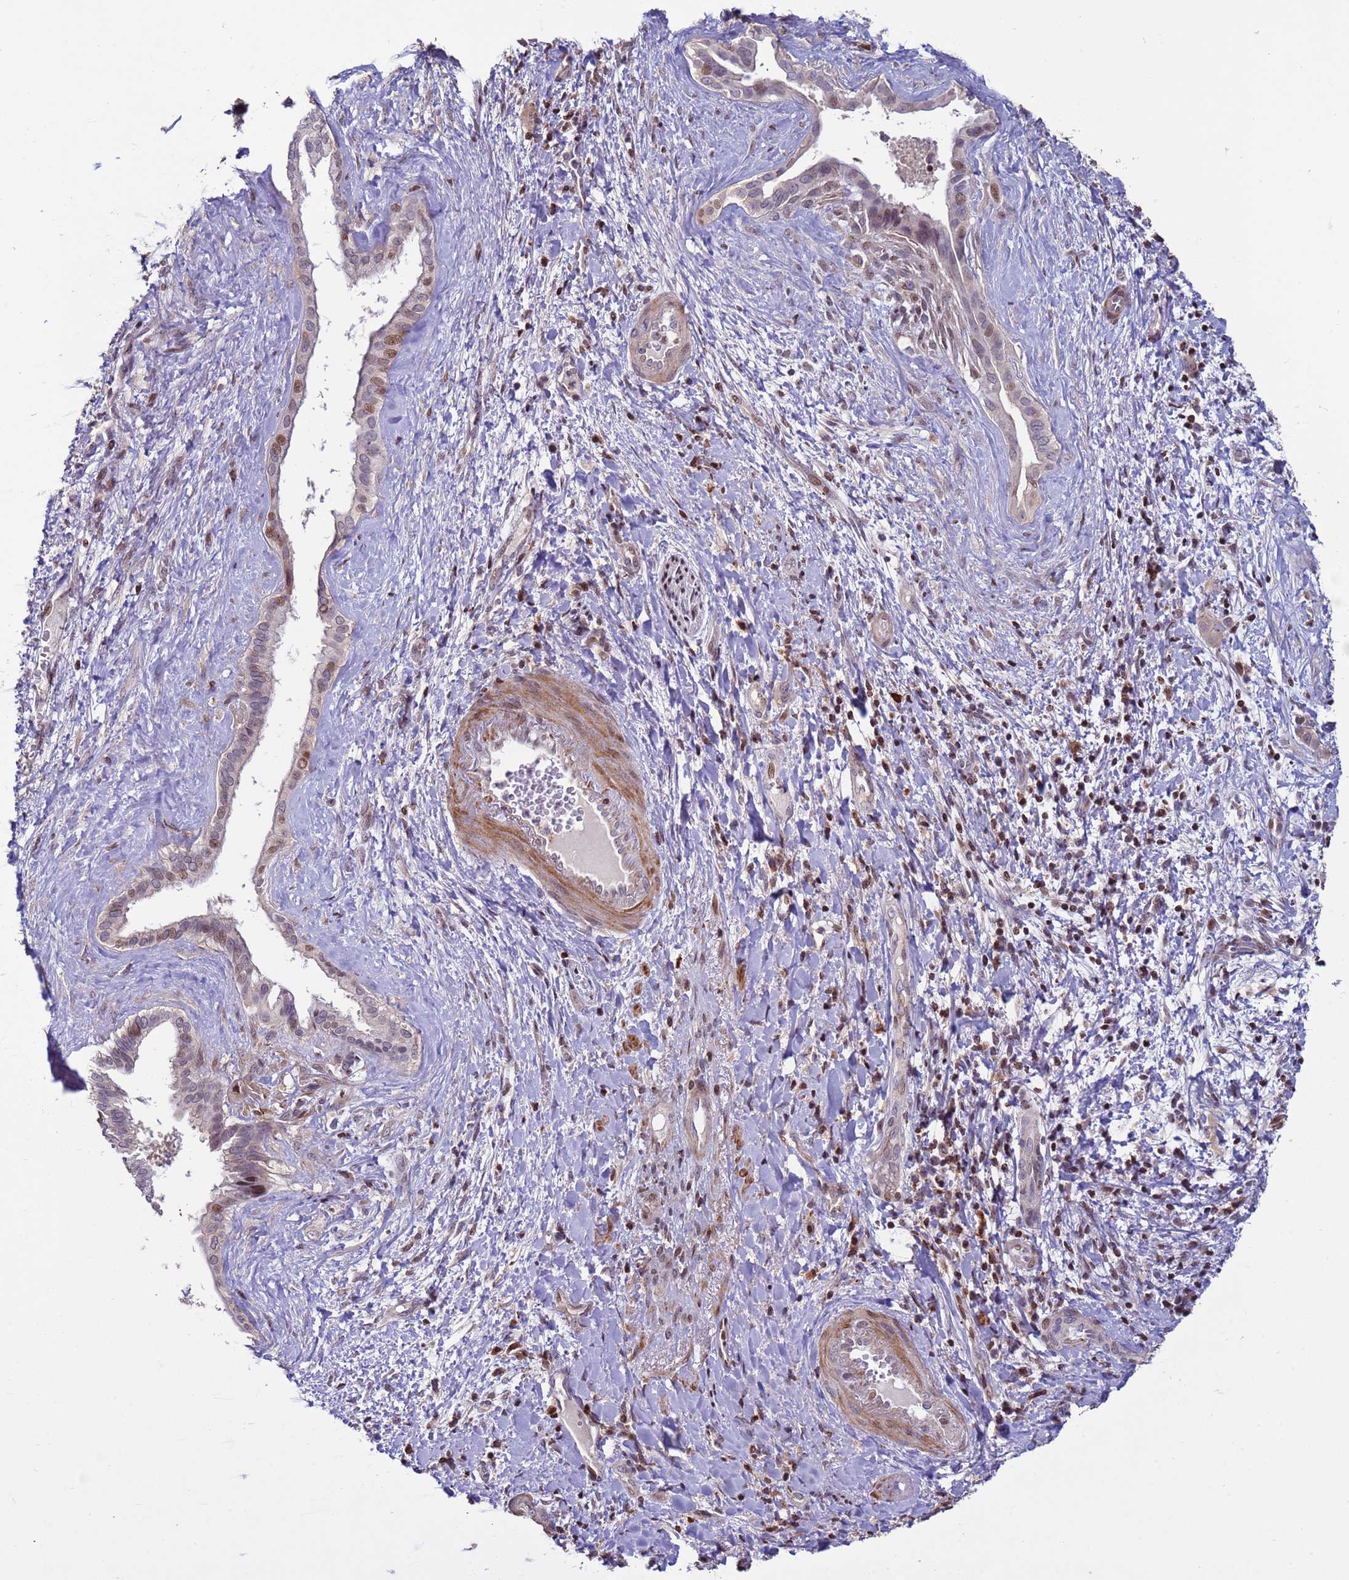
{"staining": {"intensity": "weak", "quantity": ">75%", "location": "cytoplasmic/membranous"}, "tissue": "liver cancer", "cell_type": "Tumor cells", "image_type": "cancer", "snomed": [{"axis": "morphology", "description": "Cholangiocarcinoma"}, {"axis": "topography", "description": "Liver"}], "caption": "This photomicrograph demonstrates IHC staining of human liver cancer, with low weak cytoplasmic/membranous positivity in approximately >75% of tumor cells.", "gene": "HGH1", "patient": {"sex": "male", "age": 67}}